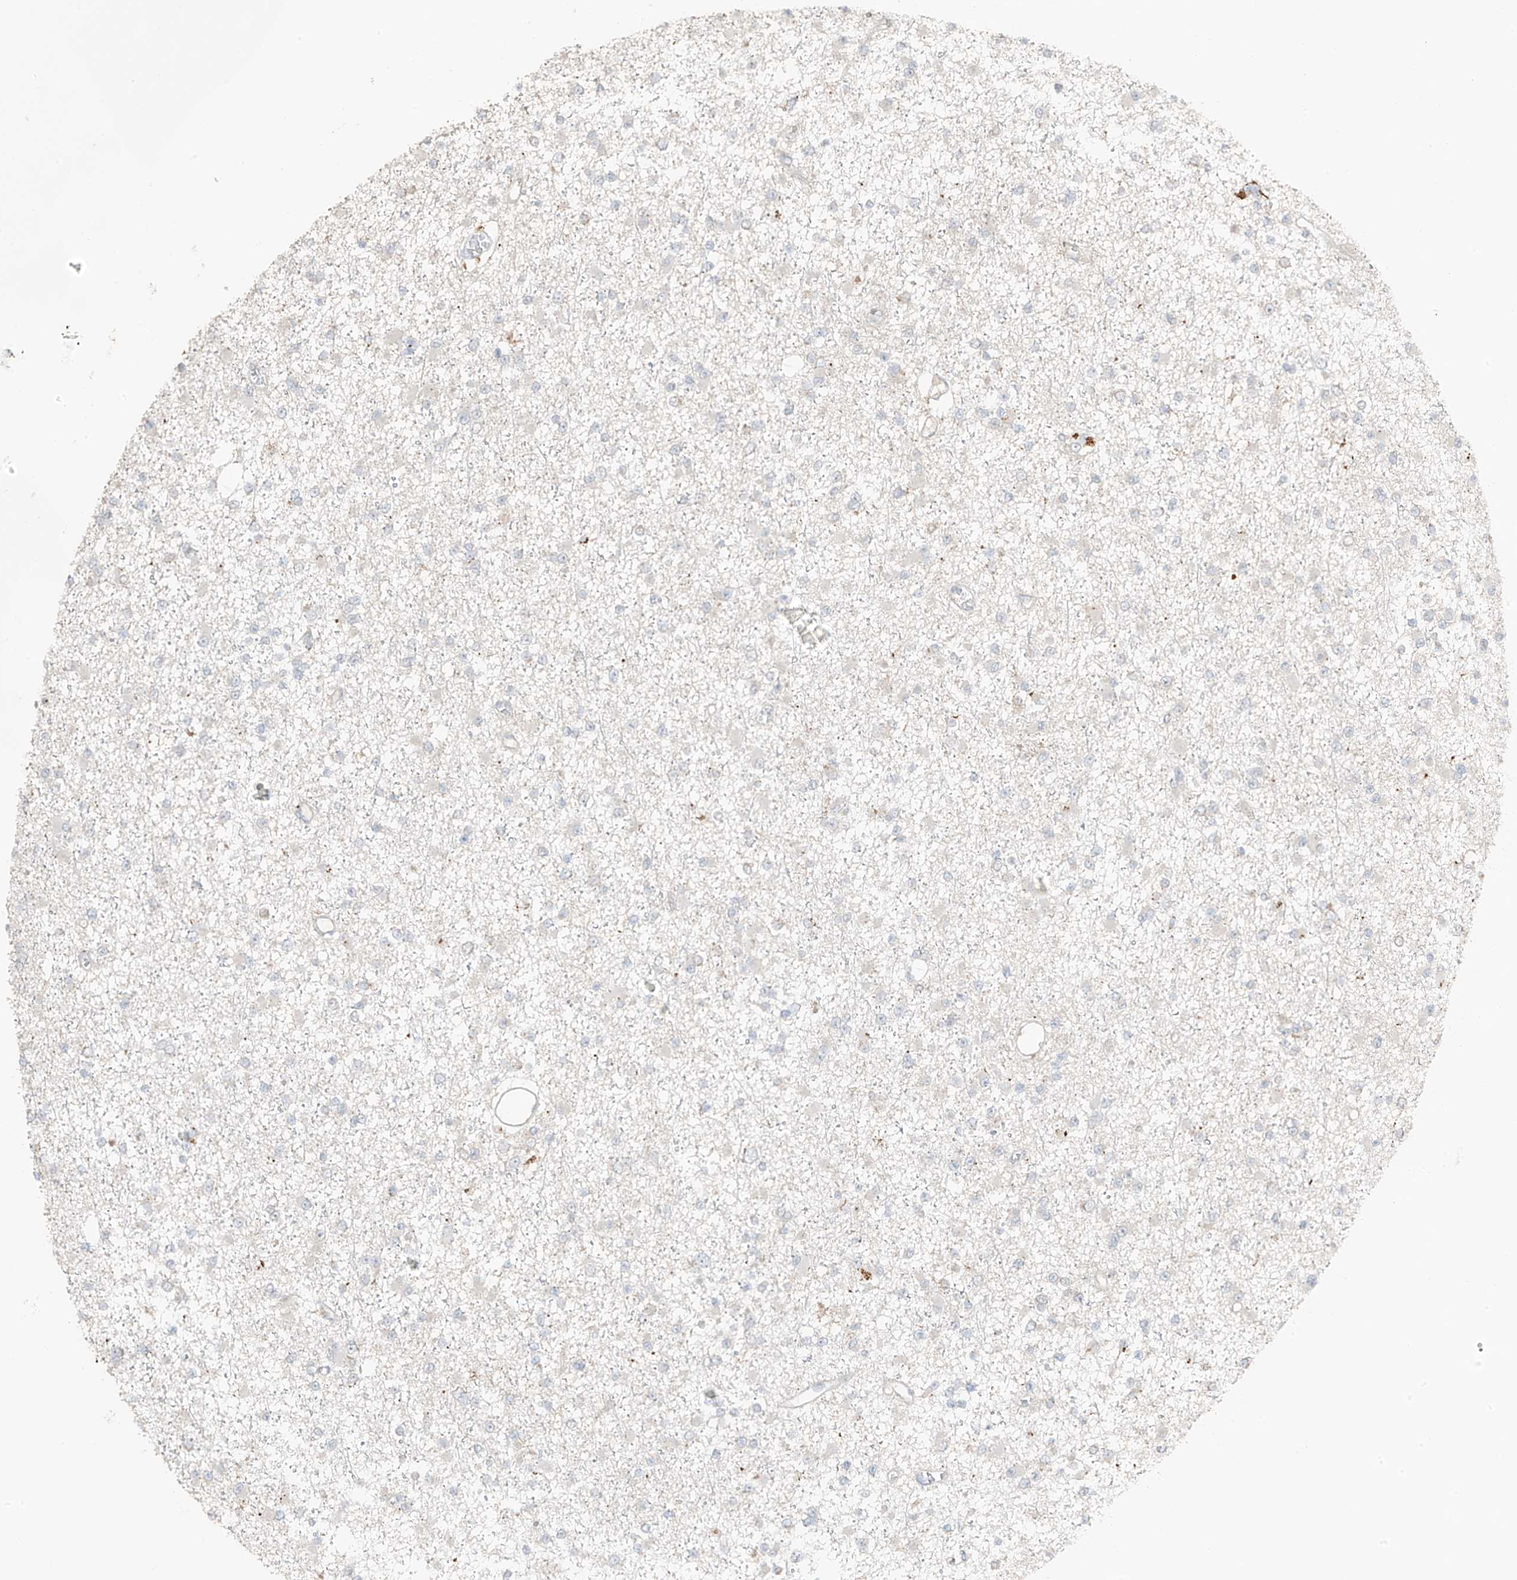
{"staining": {"intensity": "negative", "quantity": "none", "location": "none"}, "tissue": "glioma", "cell_type": "Tumor cells", "image_type": "cancer", "snomed": [{"axis": "morphology", "description": "Glioma, malignant, Low grade"}, {"axis": "topography", "description": "Brain"}], "caption": "Tumor cells are negative for brown protein staining in glioma.", "gene": "TXNDC9", "patient": {"sex": "female", "age": 22}}